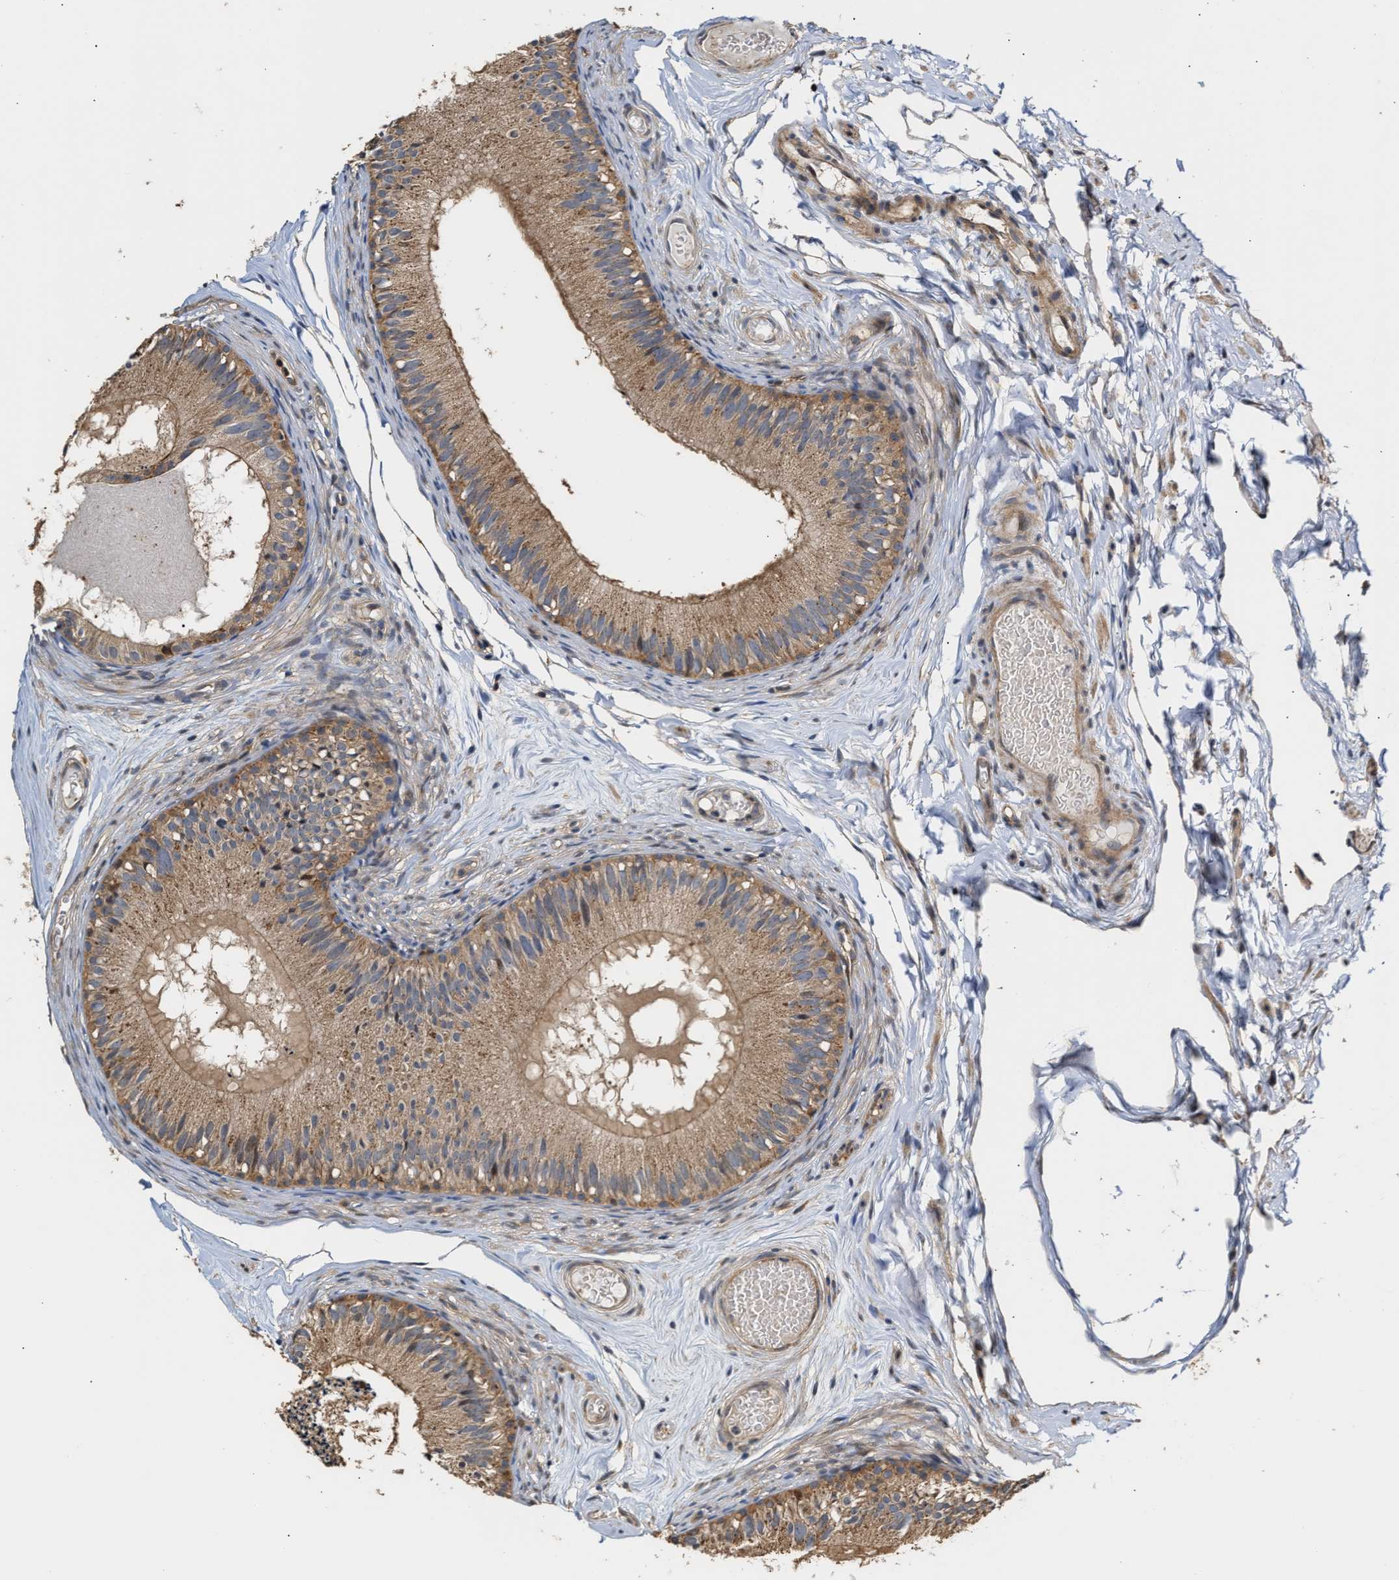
{"staining": {"intensity": "weak", "quantity": ">75%", "location": "cytoplasmic/membranous"}, "tissue": "epididymis", "cell_type": "Glandular cells", "image_type": "normal", "snomed": [{"axis": "morphology", "description": "Normal tissue, NOS"}, {"axis": "topography", "description": "Epididymis"}], "caption": "High-magnification brightfield microscopy of unremarkable epididymis stained with DAB (3,3'-diaminobenzidine) (brown) and counterstained with hematoxylin (blue). glandular cells exhibit weak cytoplasmic/membranous expression is identified in approximately>75% of cells.", "gene": "CLIP2", "patient": {"sex": "male", "age": 46}}